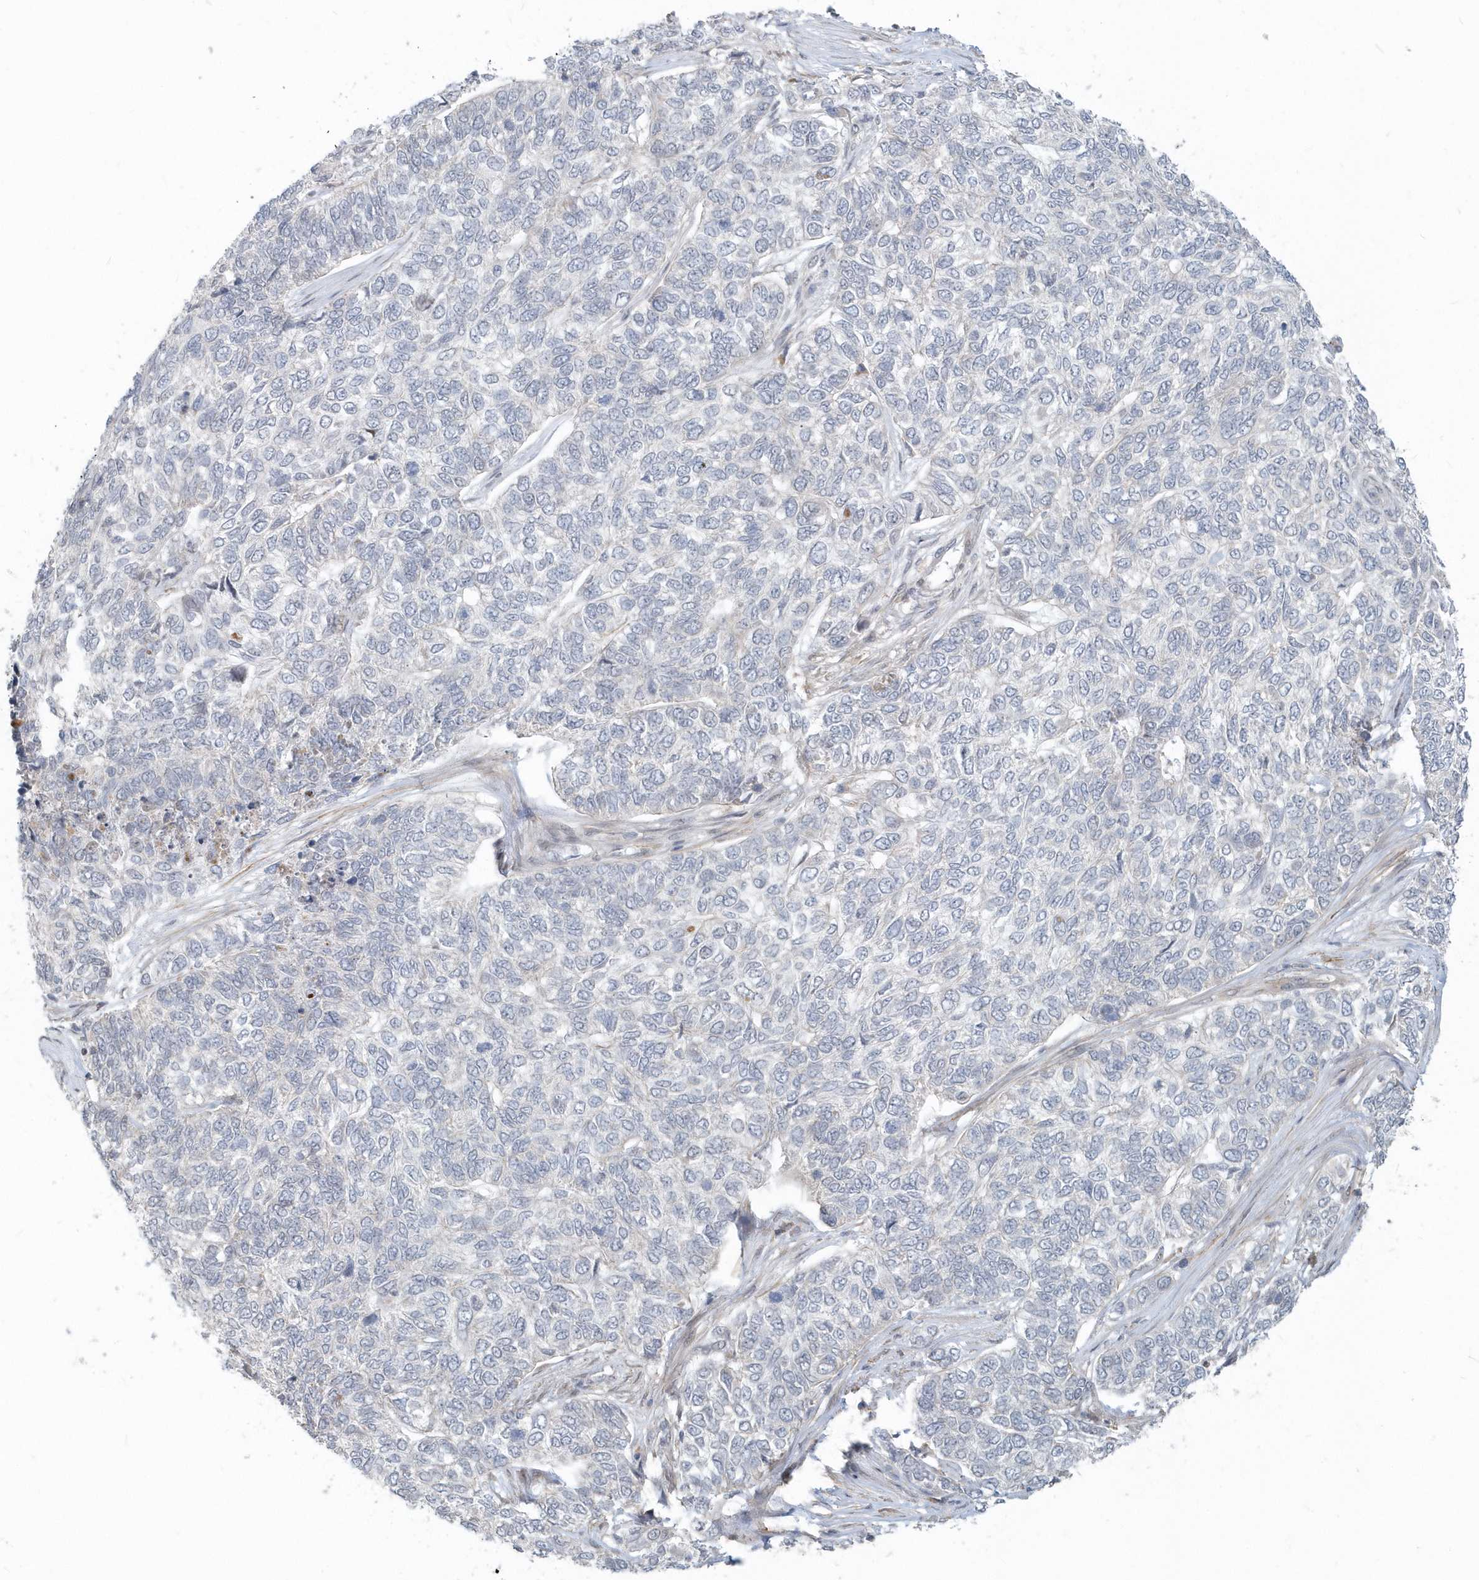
{"staining": {"intensity": "negative", "quantity": "none", "location": "none"}, "tissue": "skin cancer", "cell_type": "Tumor cells", "image_type": "cancer", "snomed": [{"axis": "morphology", "description": "Basal cell carcinoma"}, {"axis": "topography", "description": "Skin"}], "caption": "Human skin cancer (basal cell carcinoma) stained for a protein using immunohistochemistry shows no expression in tumor cells.", "gene": "NAPB", "patient": {"sex": "female", "age": 65}}